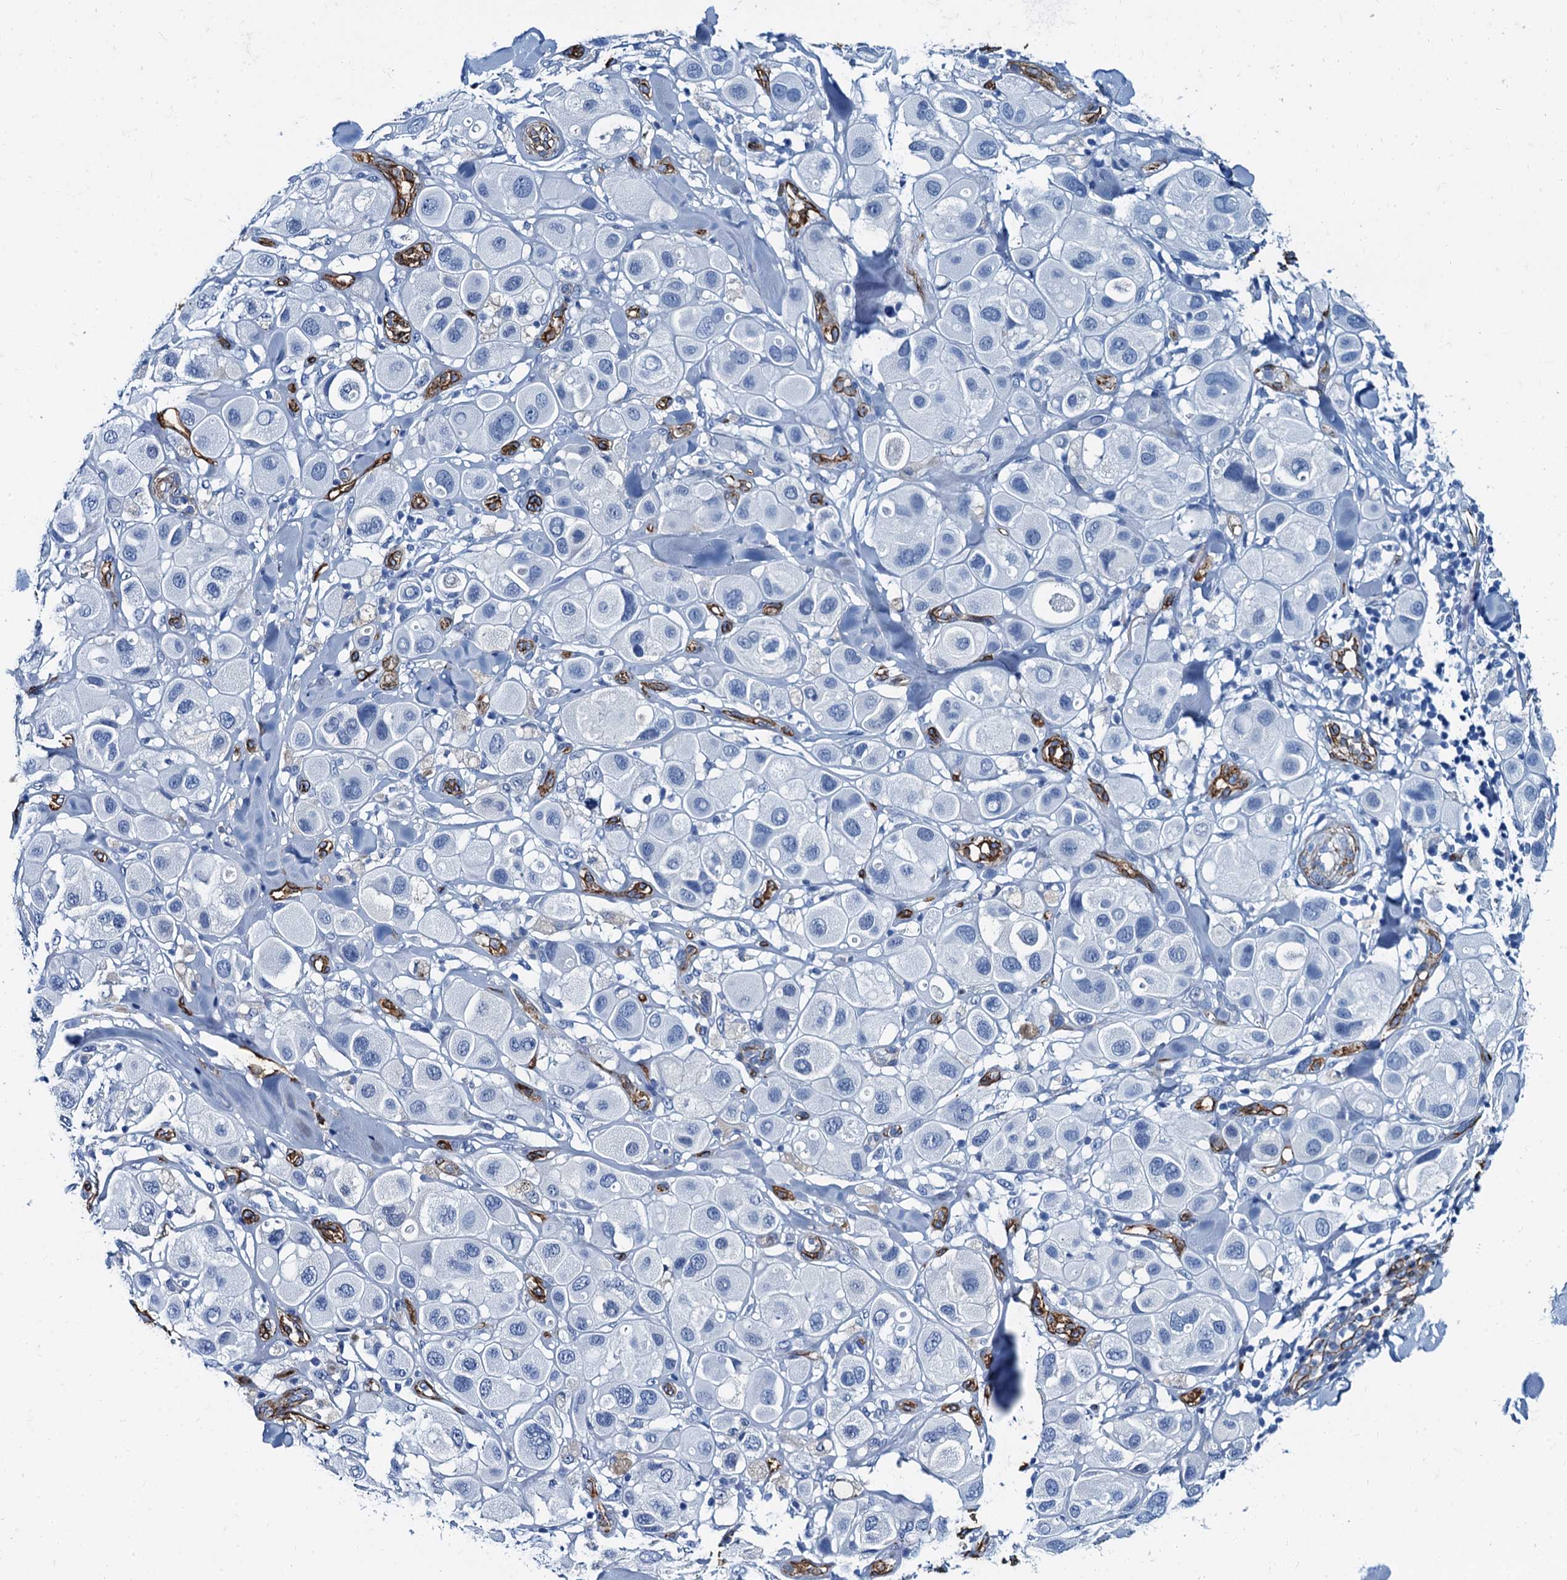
{"staining": {"intensity": "negative", "quantity": "none", "location": "none"}, "tissue": "melanoma", "cell_type": "Tumor cells", "image_type": "cancer", "snomed": [{"axis": "morphology", "description": "Malignant melanoma, Metastatic site"}, {"axis": "topography", "description": "Skin"}], "caption": "Immunohistochemical staining of human melanoma demonstrates no significant expression in tumor cells.", "gene": "CAVIN2", "patient": {"sex": "male", "age": 41}}